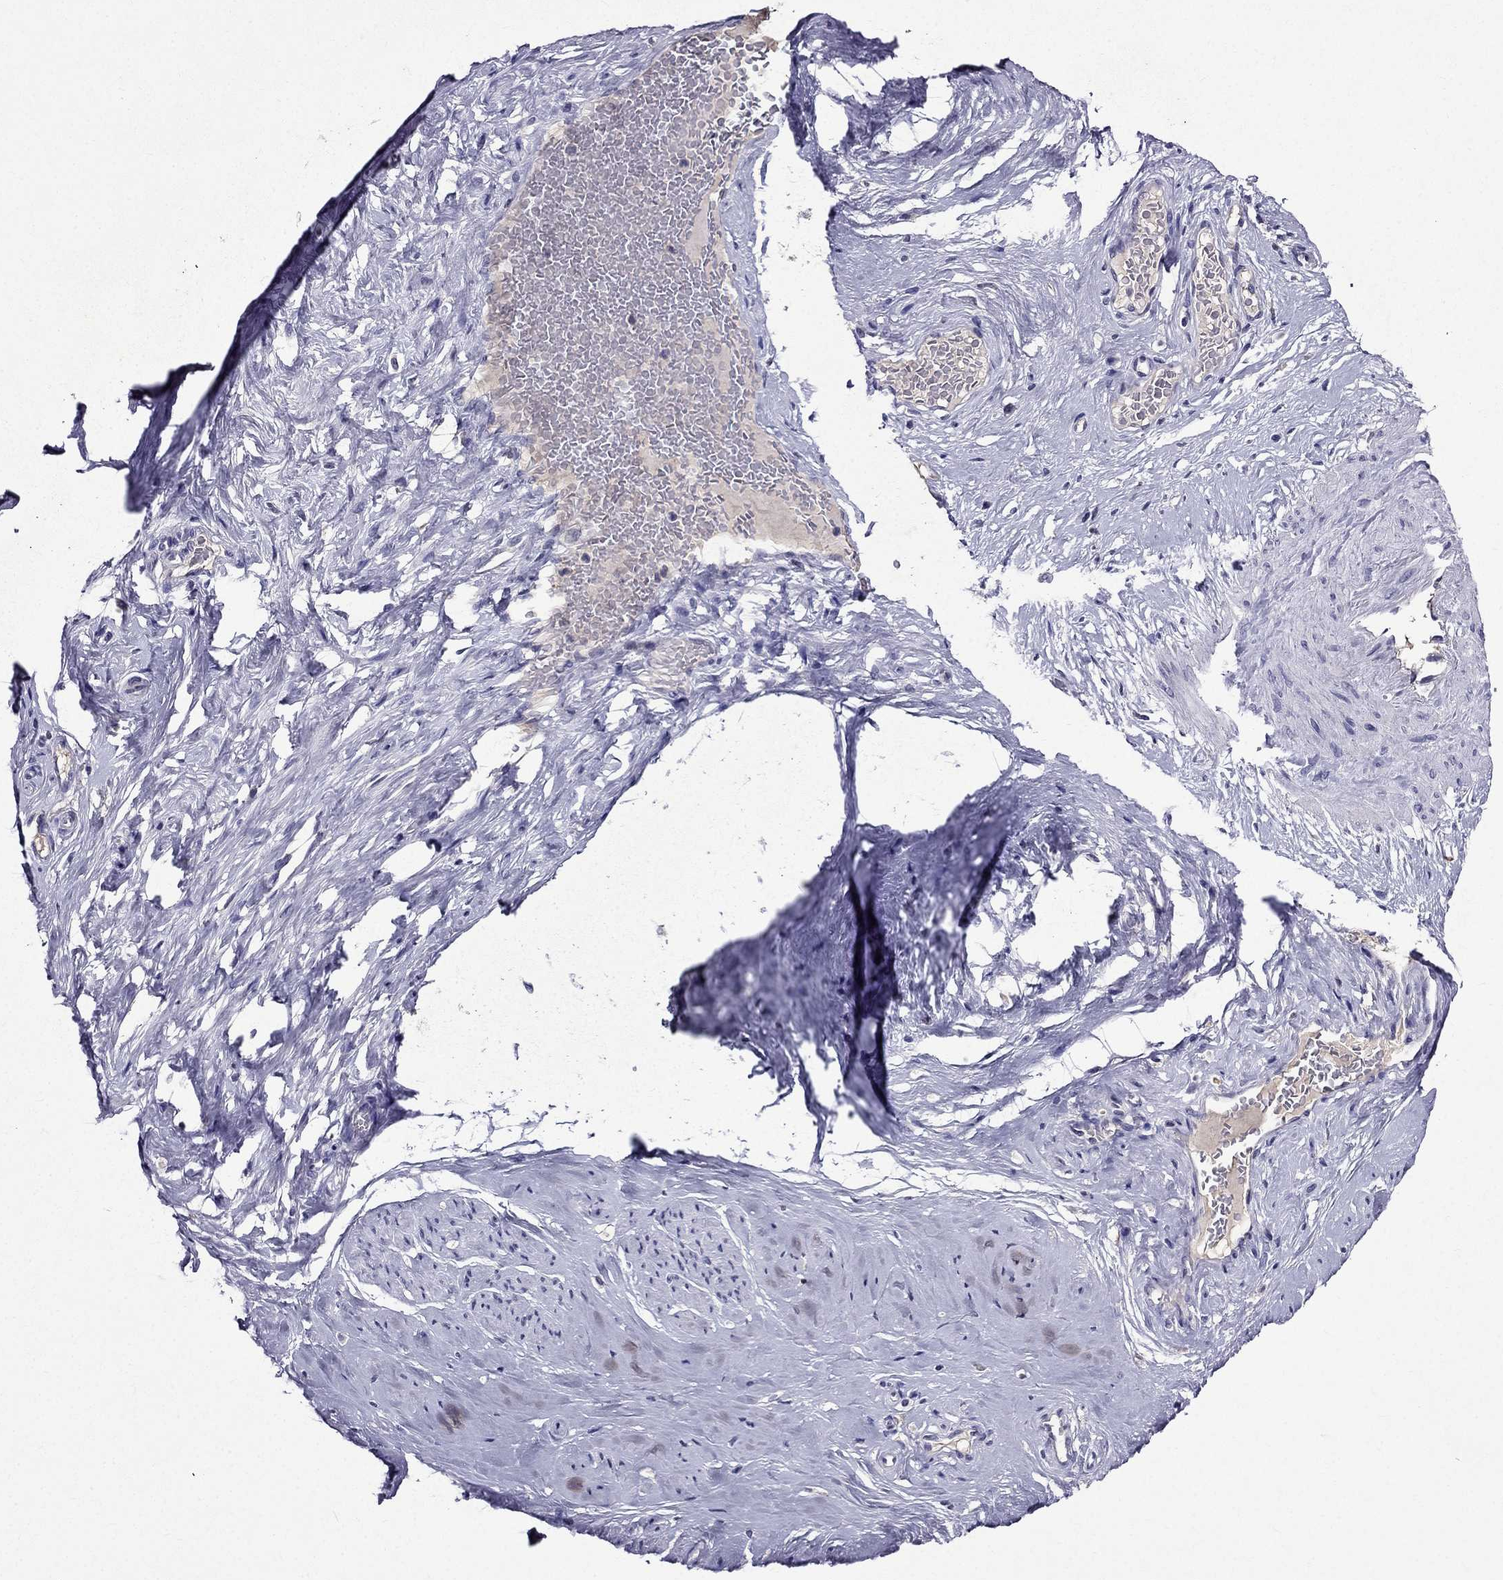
{"staining": {"intensity": "weak", "quantity": "<25%", "location": "cytoplasmic/membranous"}, "tissue": "cervical cancer", "cell_type": "Tumor cells", "image_type": "cancer", "snomed": [{"axis": "morphology", "description": "Squamous cell carcinoma, NOS"}, {"axis": "topography", "description": "Cervix"}], "caption": "Cervical squamous cell carcinoma stained for a protein using immunohistochemistry (IHC) reveals no positivity tumor cells.", "gene": "DUSP15", "patient": {"sex": "female", "age": 51}}